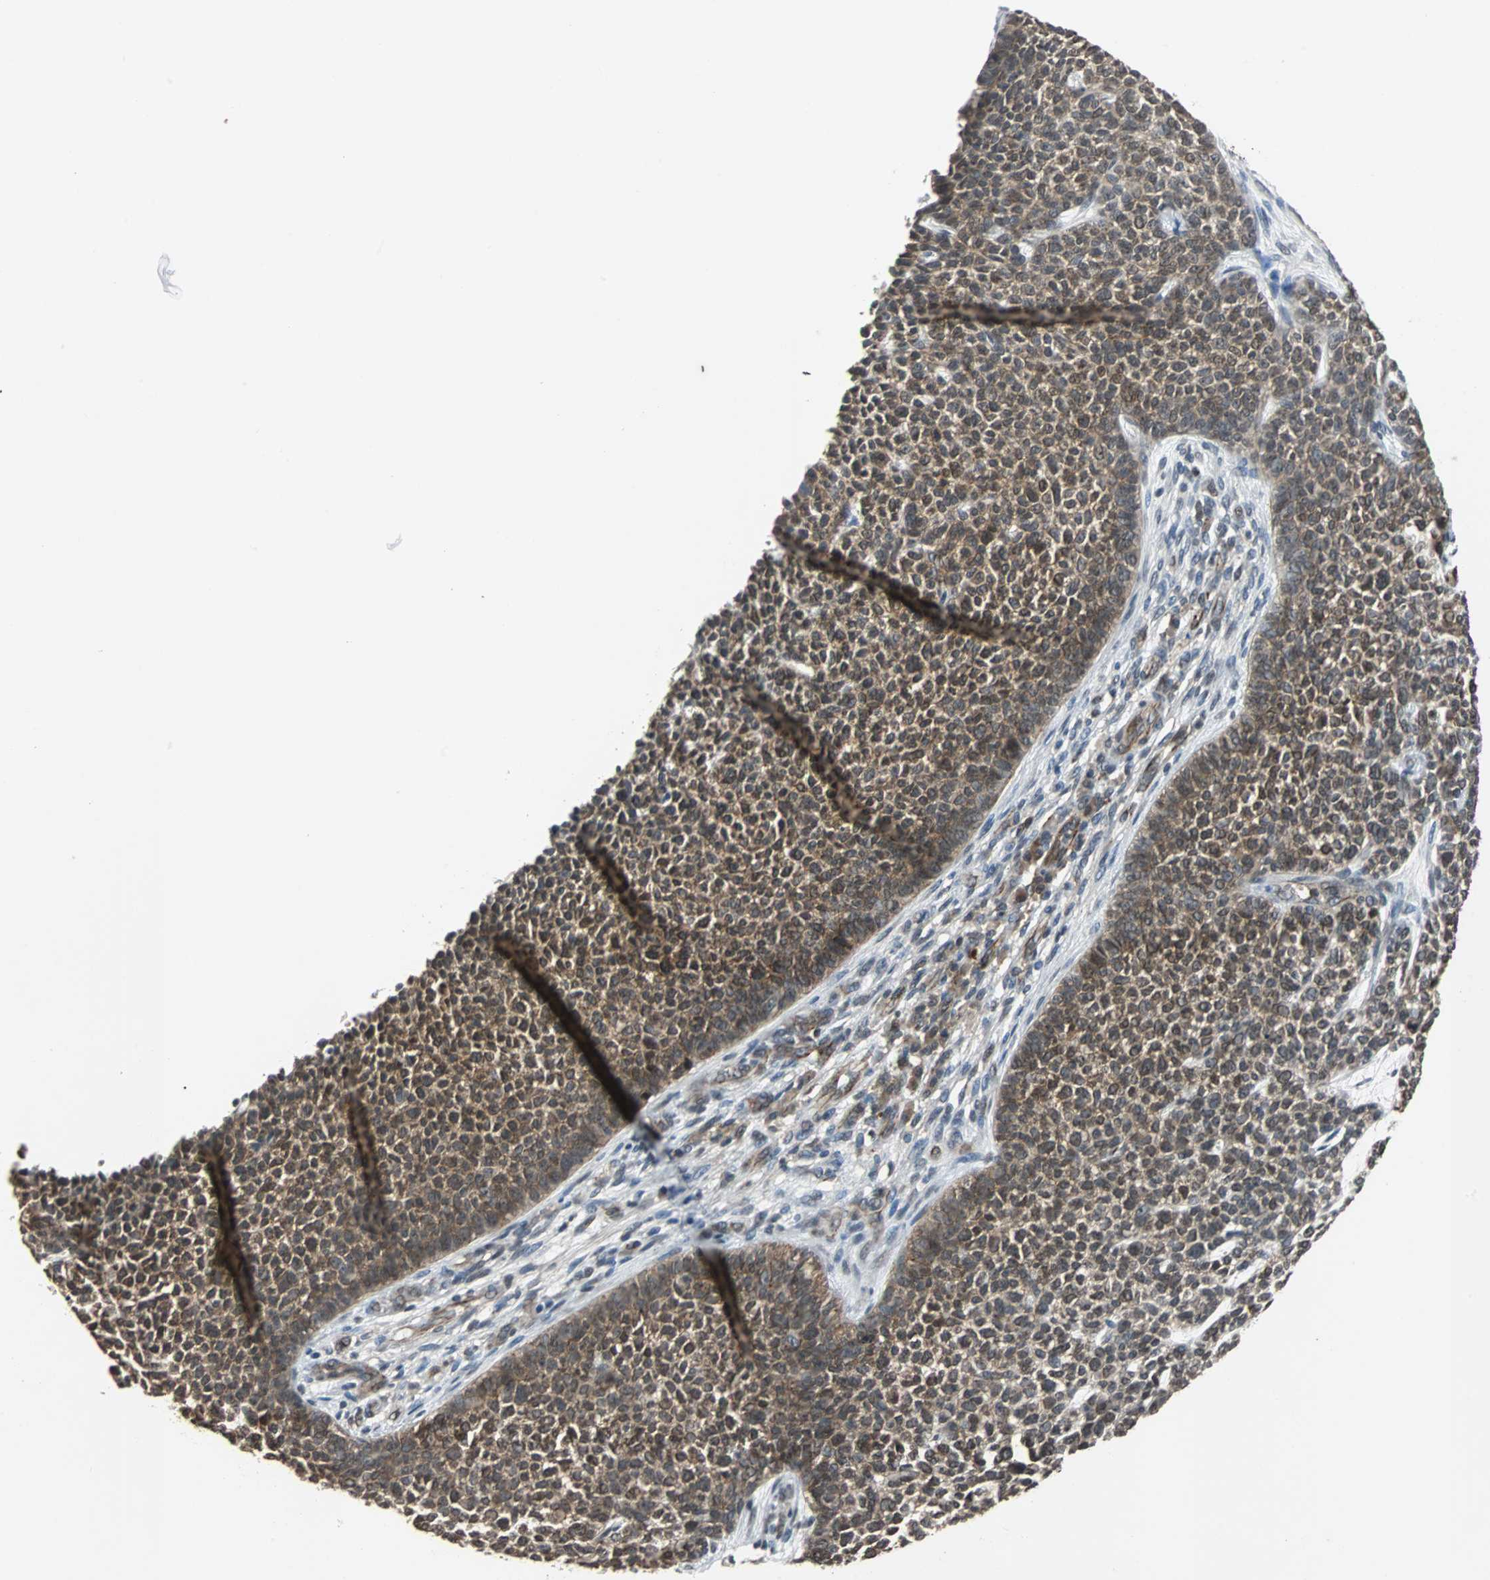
{"staining": {"intensity": "moderate", "quantity": ">75%", "location": "cytoplasmic/membranous"}, "tissue": "skin cancer", "cell_type": "Tumor cells", "image_type": "cancer", "snomed": [{"axis": "morphology", "description": "Basal cell carcinoma"}, {"axis": "topography", "description": "Skin"}], "caption": "Moderate cytoplasmic/membranous staining for a protein is present in about >75% of tumor cells of skin cancer (basal cell carcinoma) using IHC.", "gene": "LSR", "patient": {"sex": "female", "age": 84}}